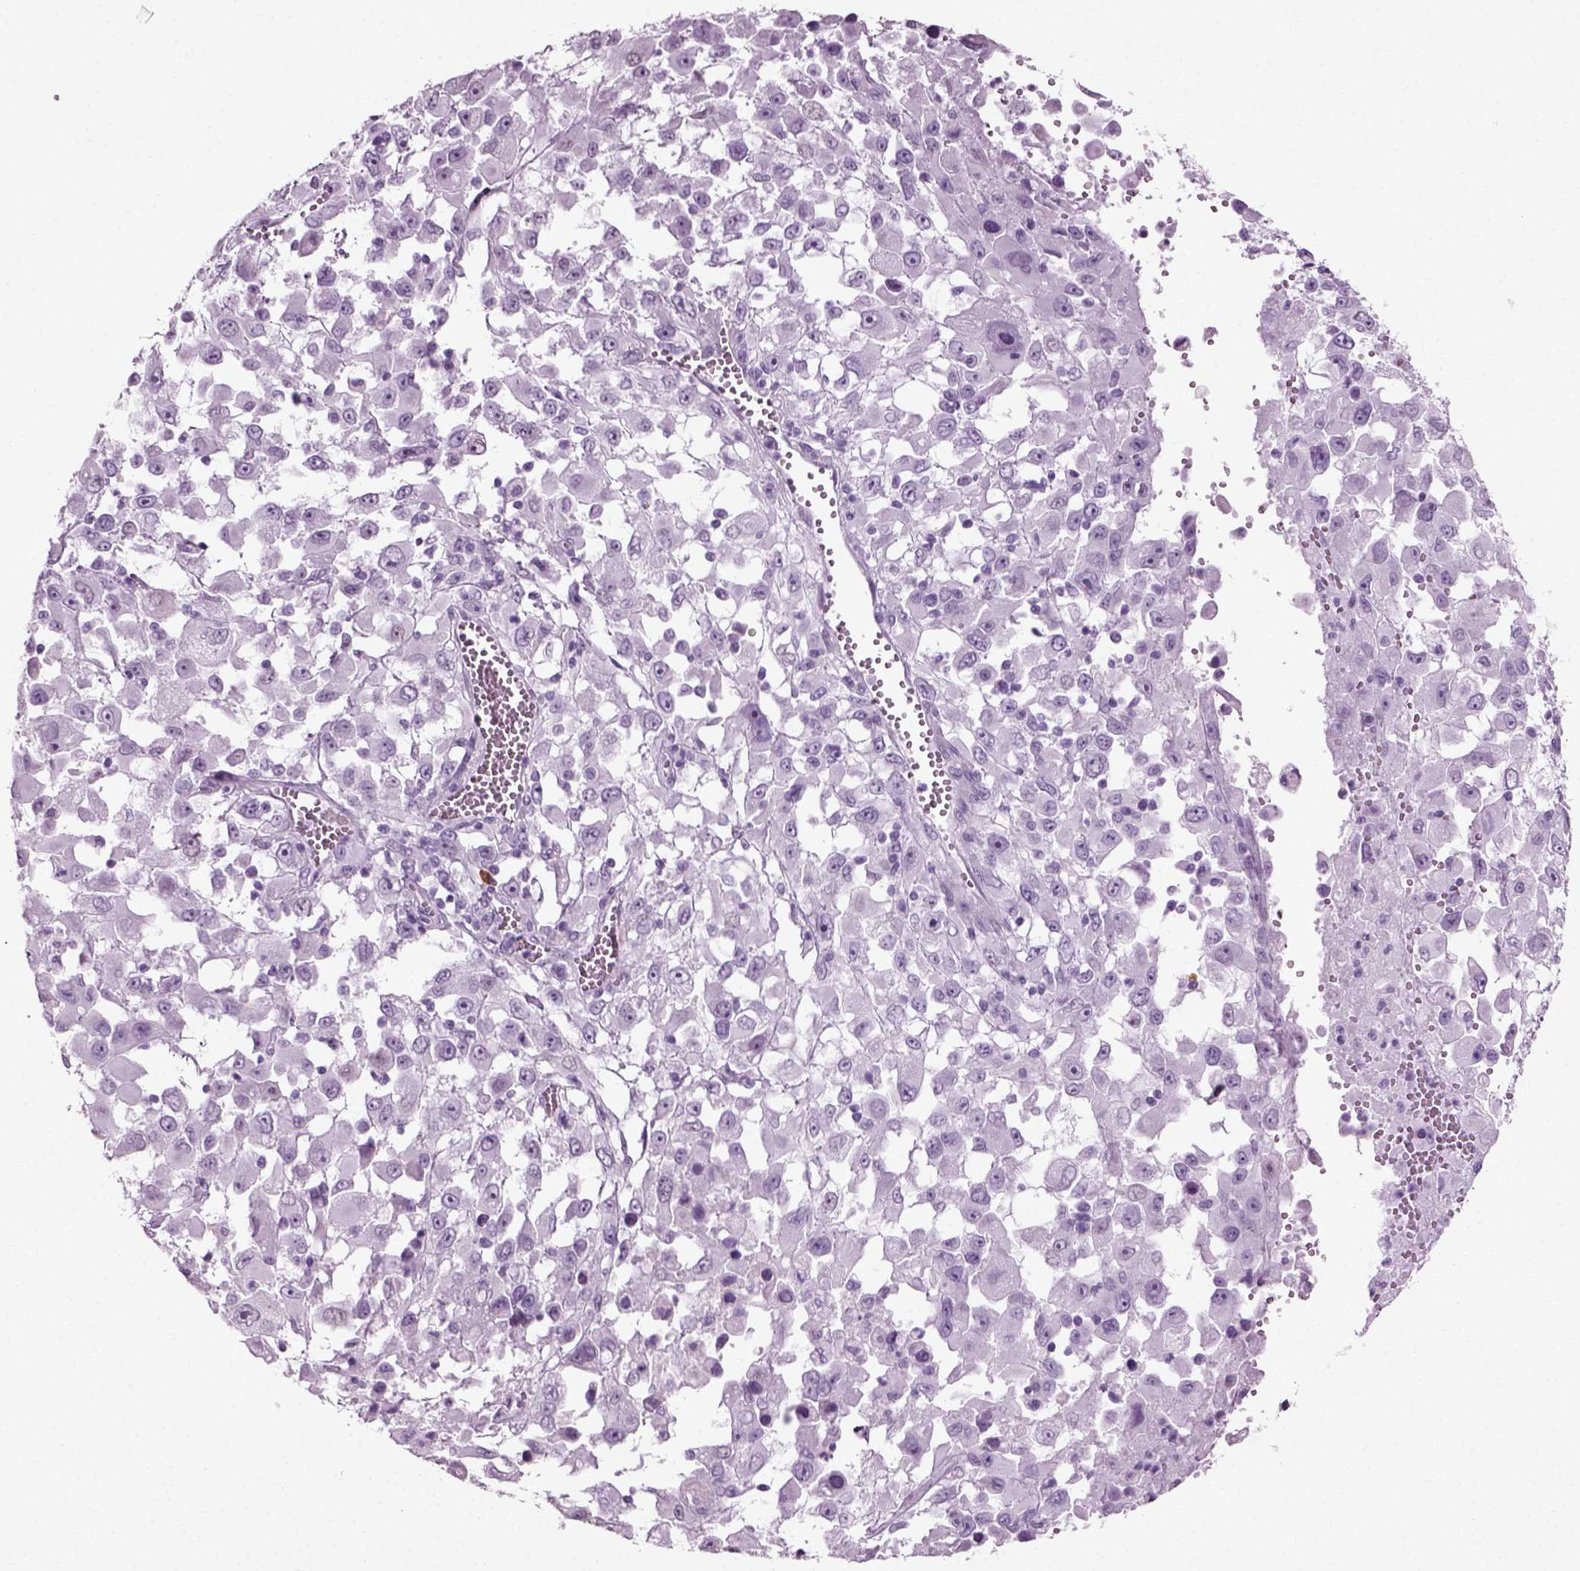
{"staining": {"intensity": "negative", "quantity": "none", "location": "none"}, "tissue": "melanoma", "cell_type": "Tumor cells", "image_type": "cancer", "snomed": [{"axis": "morphology", "description": "Malignant melanoma, Metastatic site"}, {"axis": "topography", "description": "Soft tissue"}], "caption": "Immunohistochemistry (IHC) micrograph of neoplastic tissue: human malignant melanoma (metastatic site) stained with DAB (3,3'-diaminobenzidine) demonstrates no significant protein positivity in tumor cells.", "gene": "SLC26A8", "patient": {"sex": "male", "age": 50}}